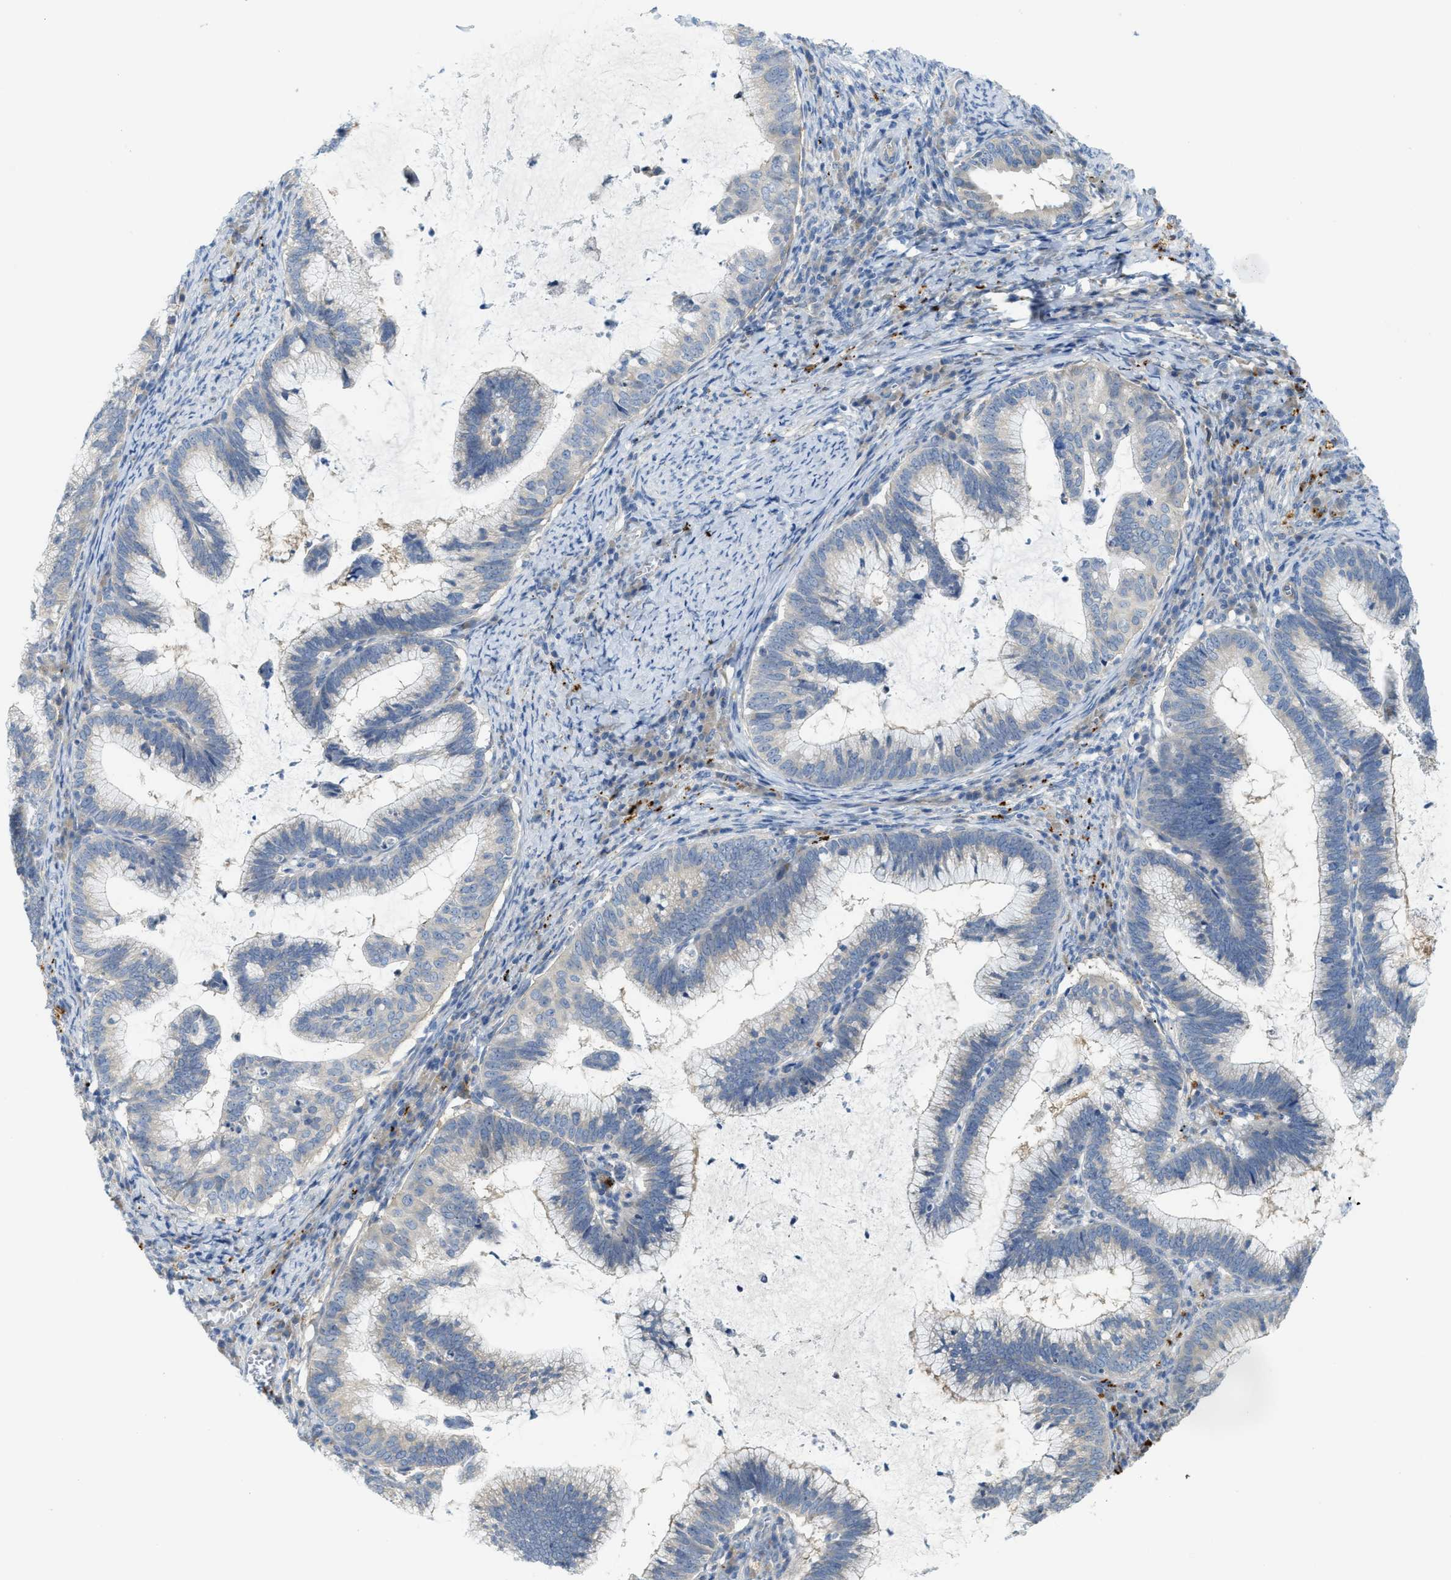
{"staining": {"intensity": "negative", "quantity": "none", "location": "none"}, "tissue": "cervical cancer", "cell_type": "Tumor cells", "image_type": "cancer", "snomed": [{"axis": "morphology", "description": "Adenocarcinoma, NOS"}, {"axis": "topography", "description": "Cervix"}], "caption": "Protein analysis of cervical adenocarcinoma exhibits no significant positivity in tumor cells.", "gene": "KLHDC10", "patient": {"sex": "female", "age": 36}}